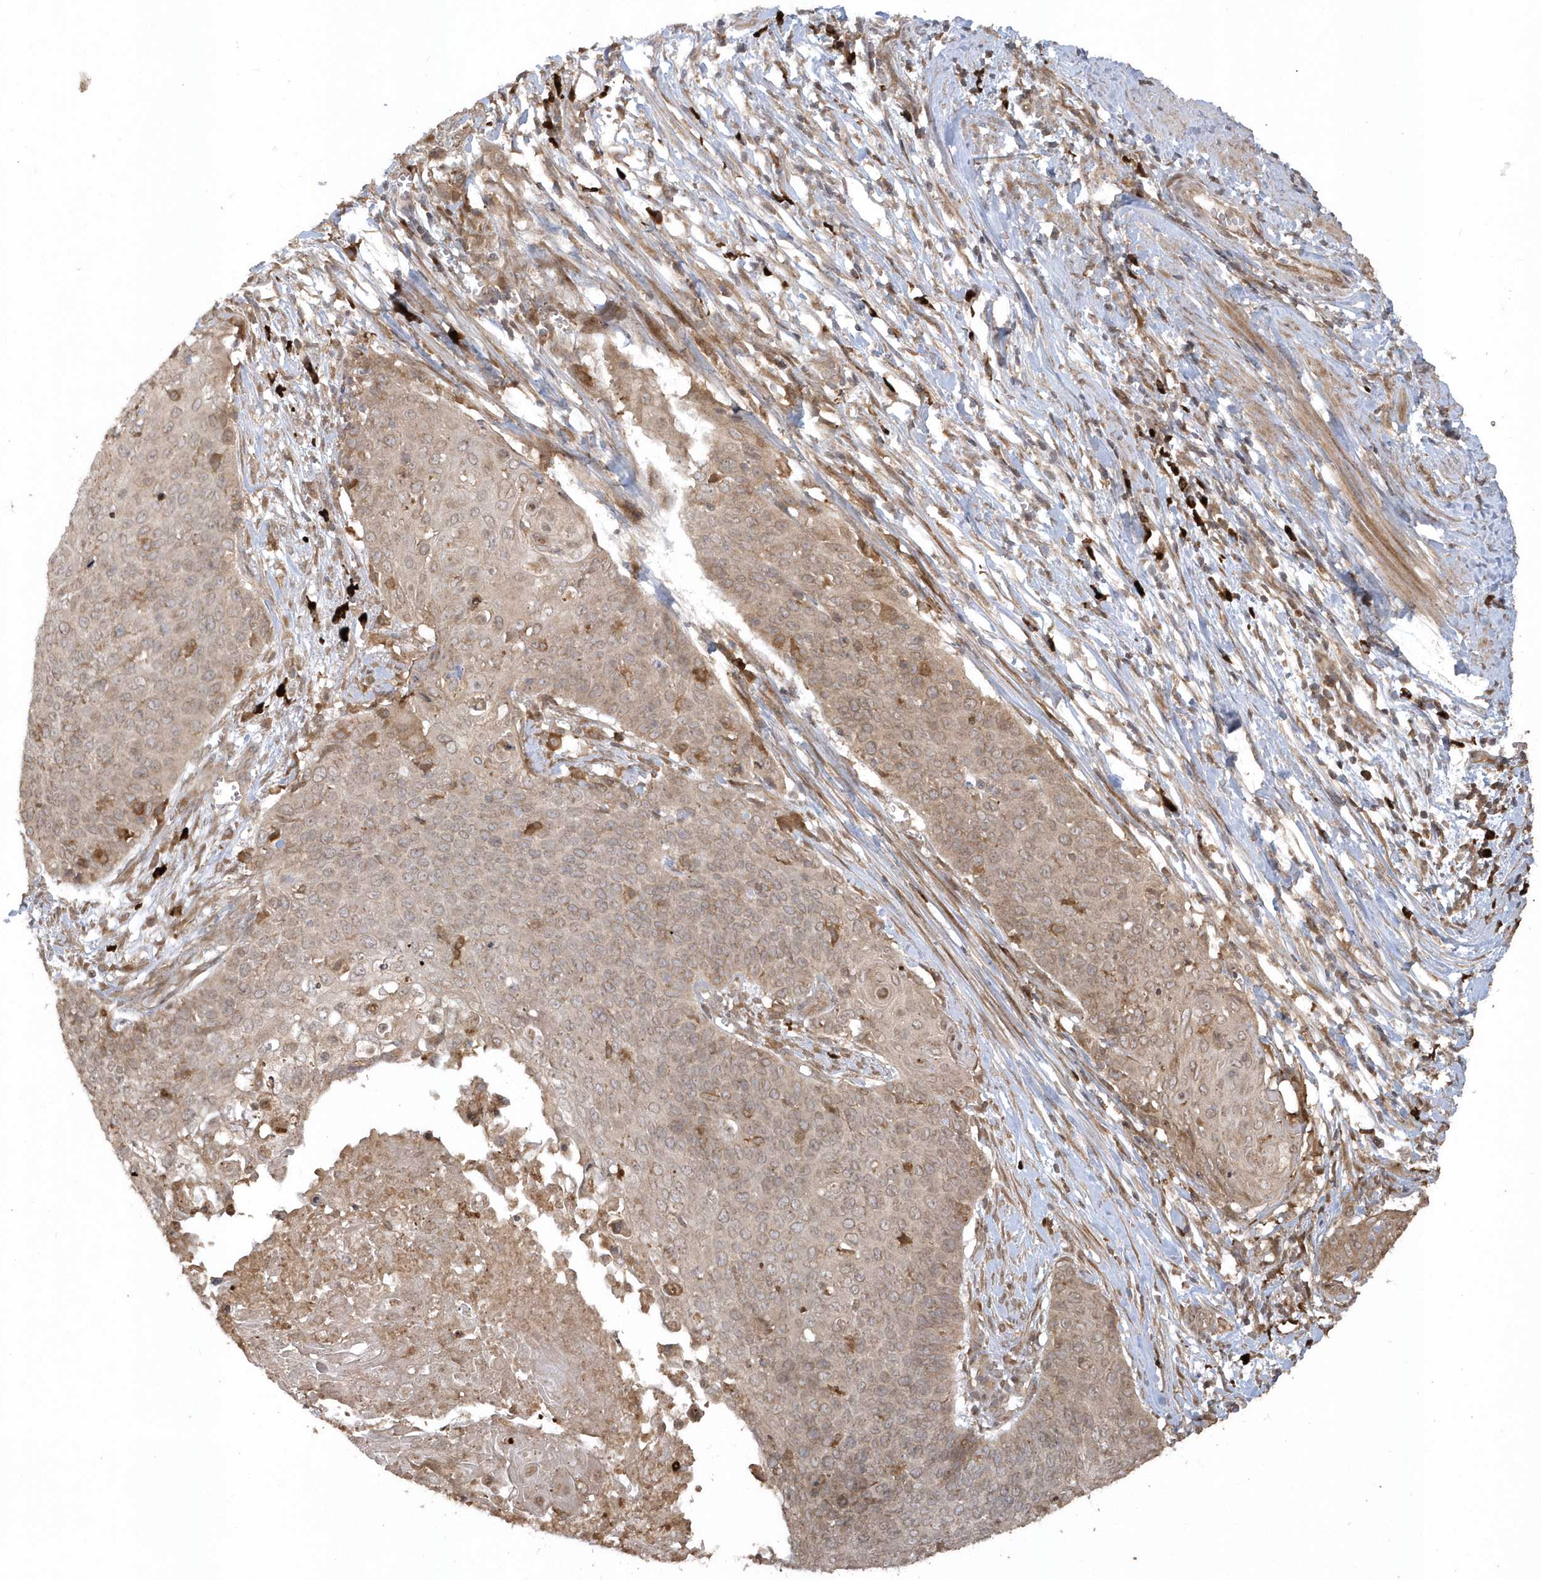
{"staining": {"intensity": "weak", "quantity": "25%-75%", "location": "cytoplasmic/membranous"}, "tissue": "cervical cancer", "cell_type": "Tumor cells", "image_type": "cancer", "snomed": [{"axis": "morphology", "description": "Squamous cell carcinoma, NOS"}, {"axis": "topography", "description": "Cervix"}], "caption": "There is low levels of weak cytoplasmic/membranous positivity in tumor cells of cervical cancer (squamous cell carcinoma), as demonstrated by immunohistochemical staining (brown color).", "gene": "HERPUD1", "patient": {"sex": "female", "age": 39}}